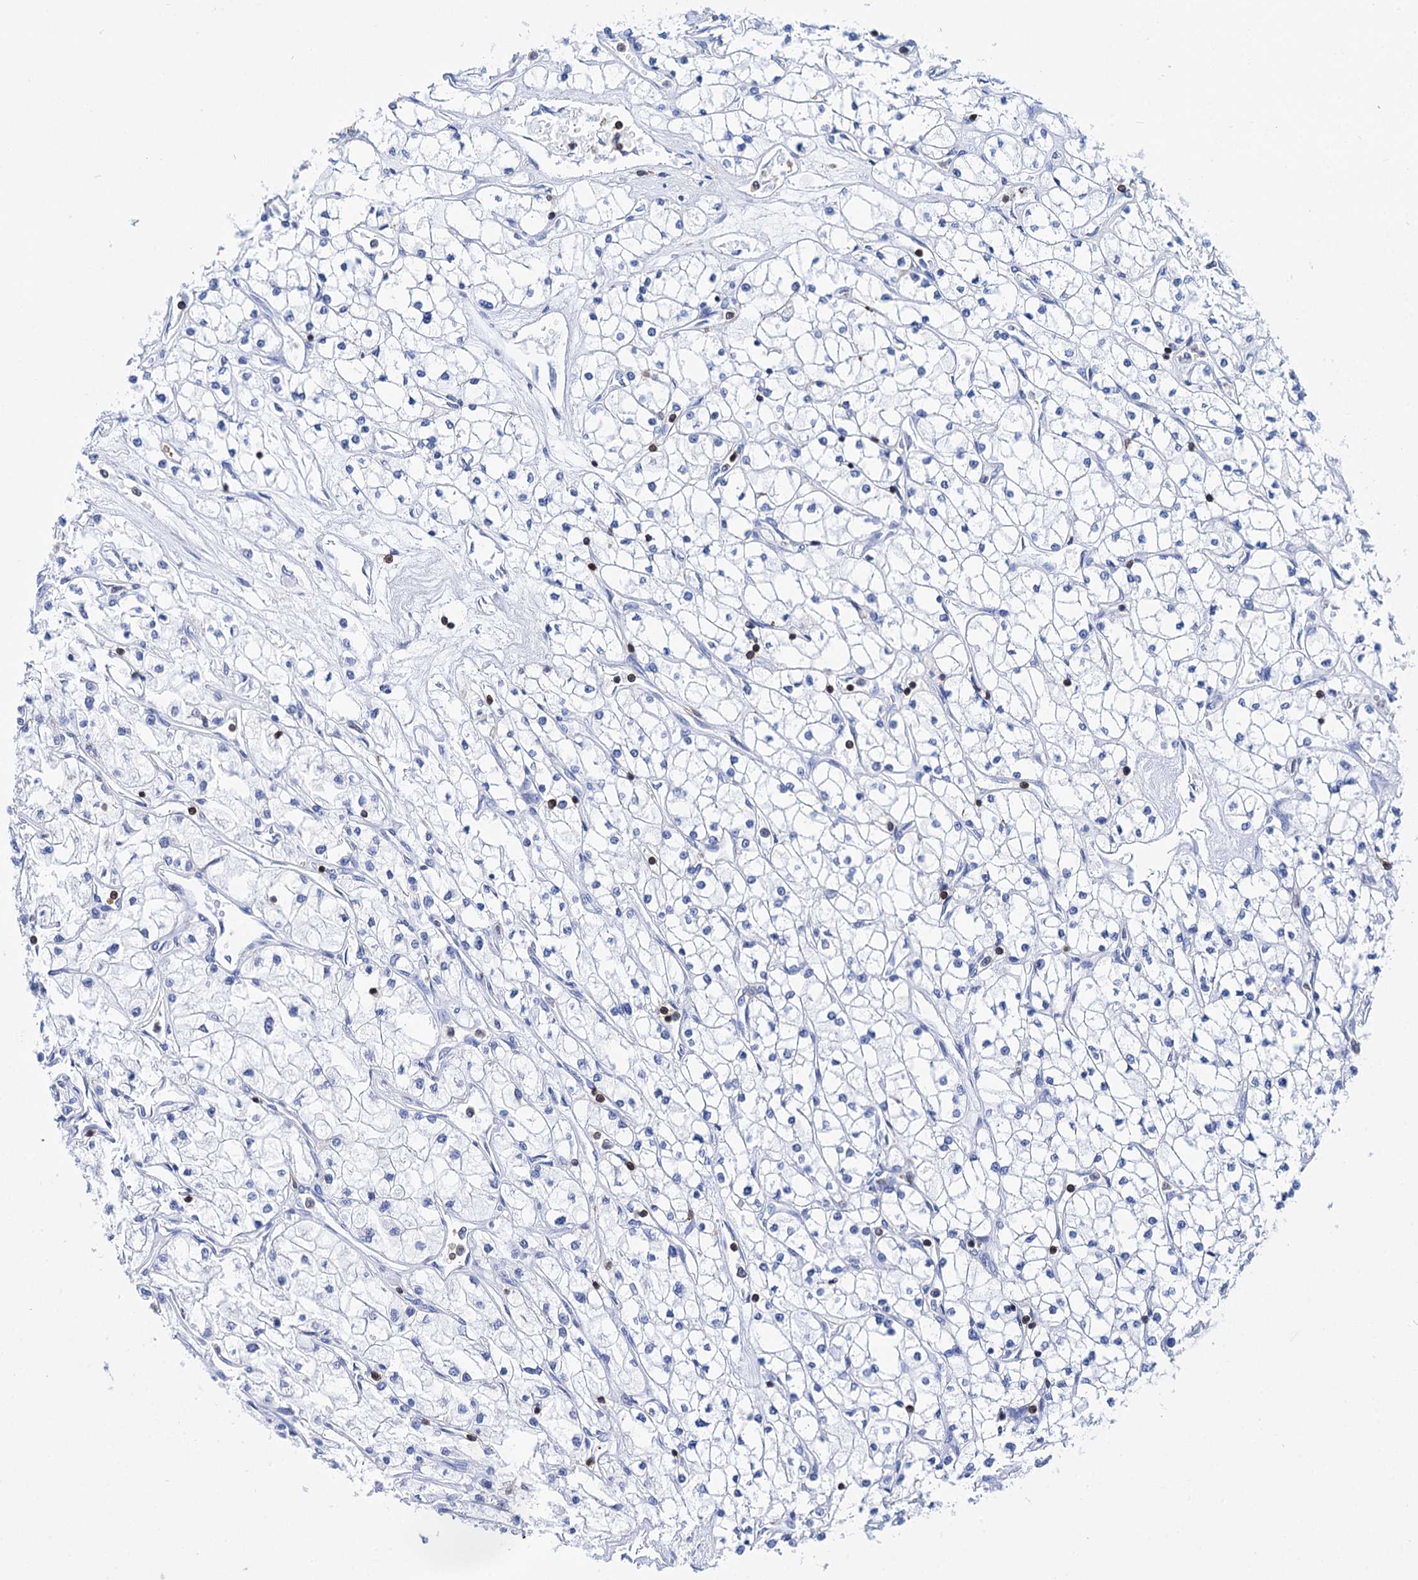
{"staining": {"intensity": "negative", "quantity": "none", "location": "none"}, "tissue": "renal cancer", "cell_type": "Tumor cells", "image_type": "cancer", "snomed": [{"axis": "morphology", "description": "Adenocarcinoma, NOS"}, {"axis": "topography", "description": "Kidney"}], "caption": "Protein analysis of renal adenocarcinoma exhibits no significant staining in tumor cells. (DAB (3,3'-diaminobenzidine) IHC with hematoxylin counter stain).", "gene": "DEF6", "patient": {"sex": "male", "age": 80}}